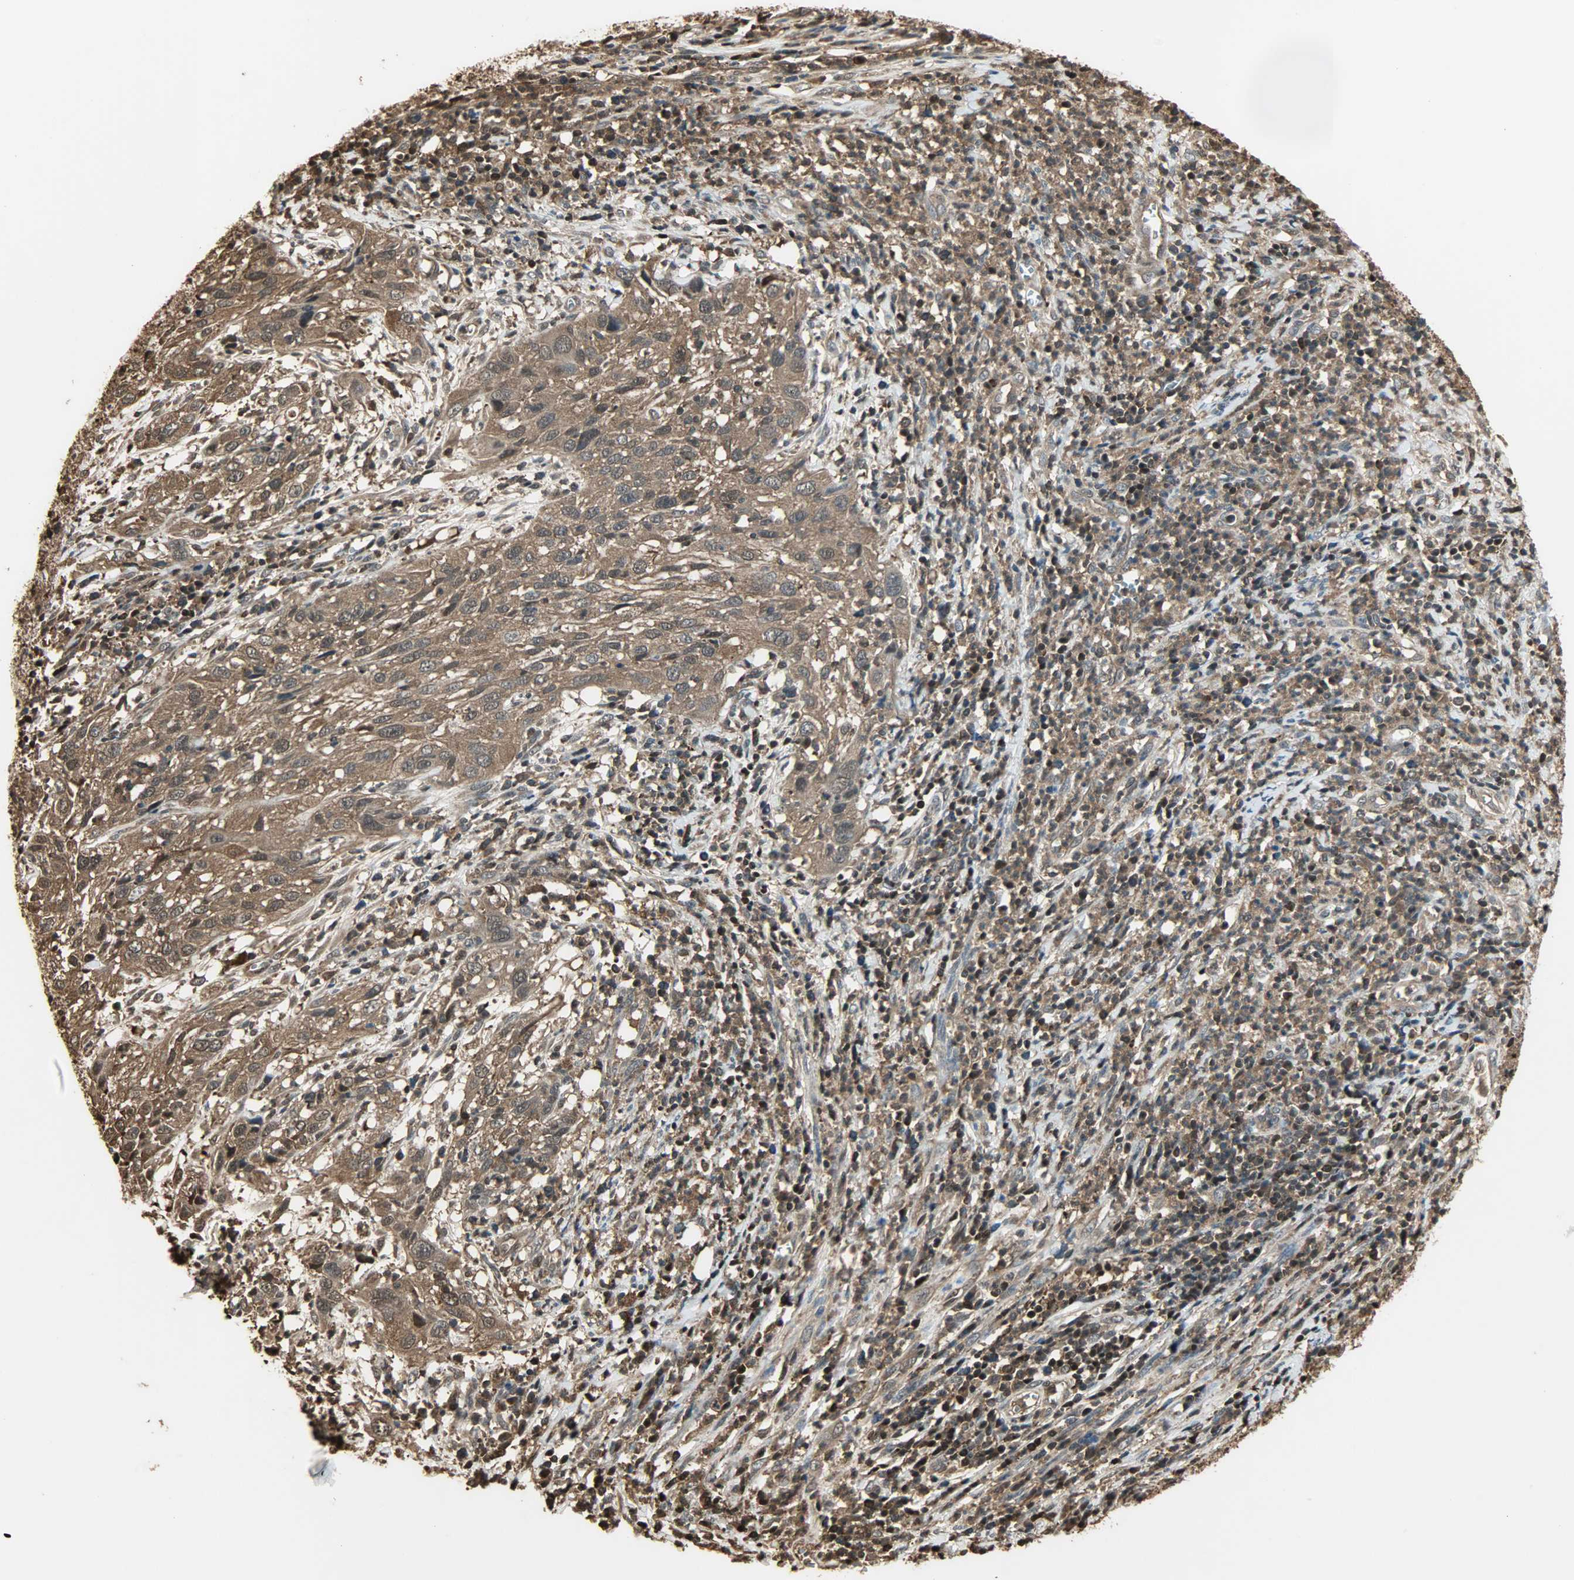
{"staining": {"intensity": "moderate", "quantity": ">75%", "location": "cytoplasmic/membranous,nuclear"}, "tissue": "cervical cancer", "cell_type": "Tumor cells", "image_type": "cancer", "snomed": [{"axis": "morphology", "description": "Squamous cell carcinoma, NOS"}, {"axis": "topography", "description": "Cervix"}], "caption": "Moderate cytoplasmic/membranous and nuclear expression for a protein is identified in about >75% of tumor cells of cervical squamous cell carcinoma using immunohistochemistry (IHC).", "gene": "YWHAZ", "patient": {"sex": "female", "age": 32}}